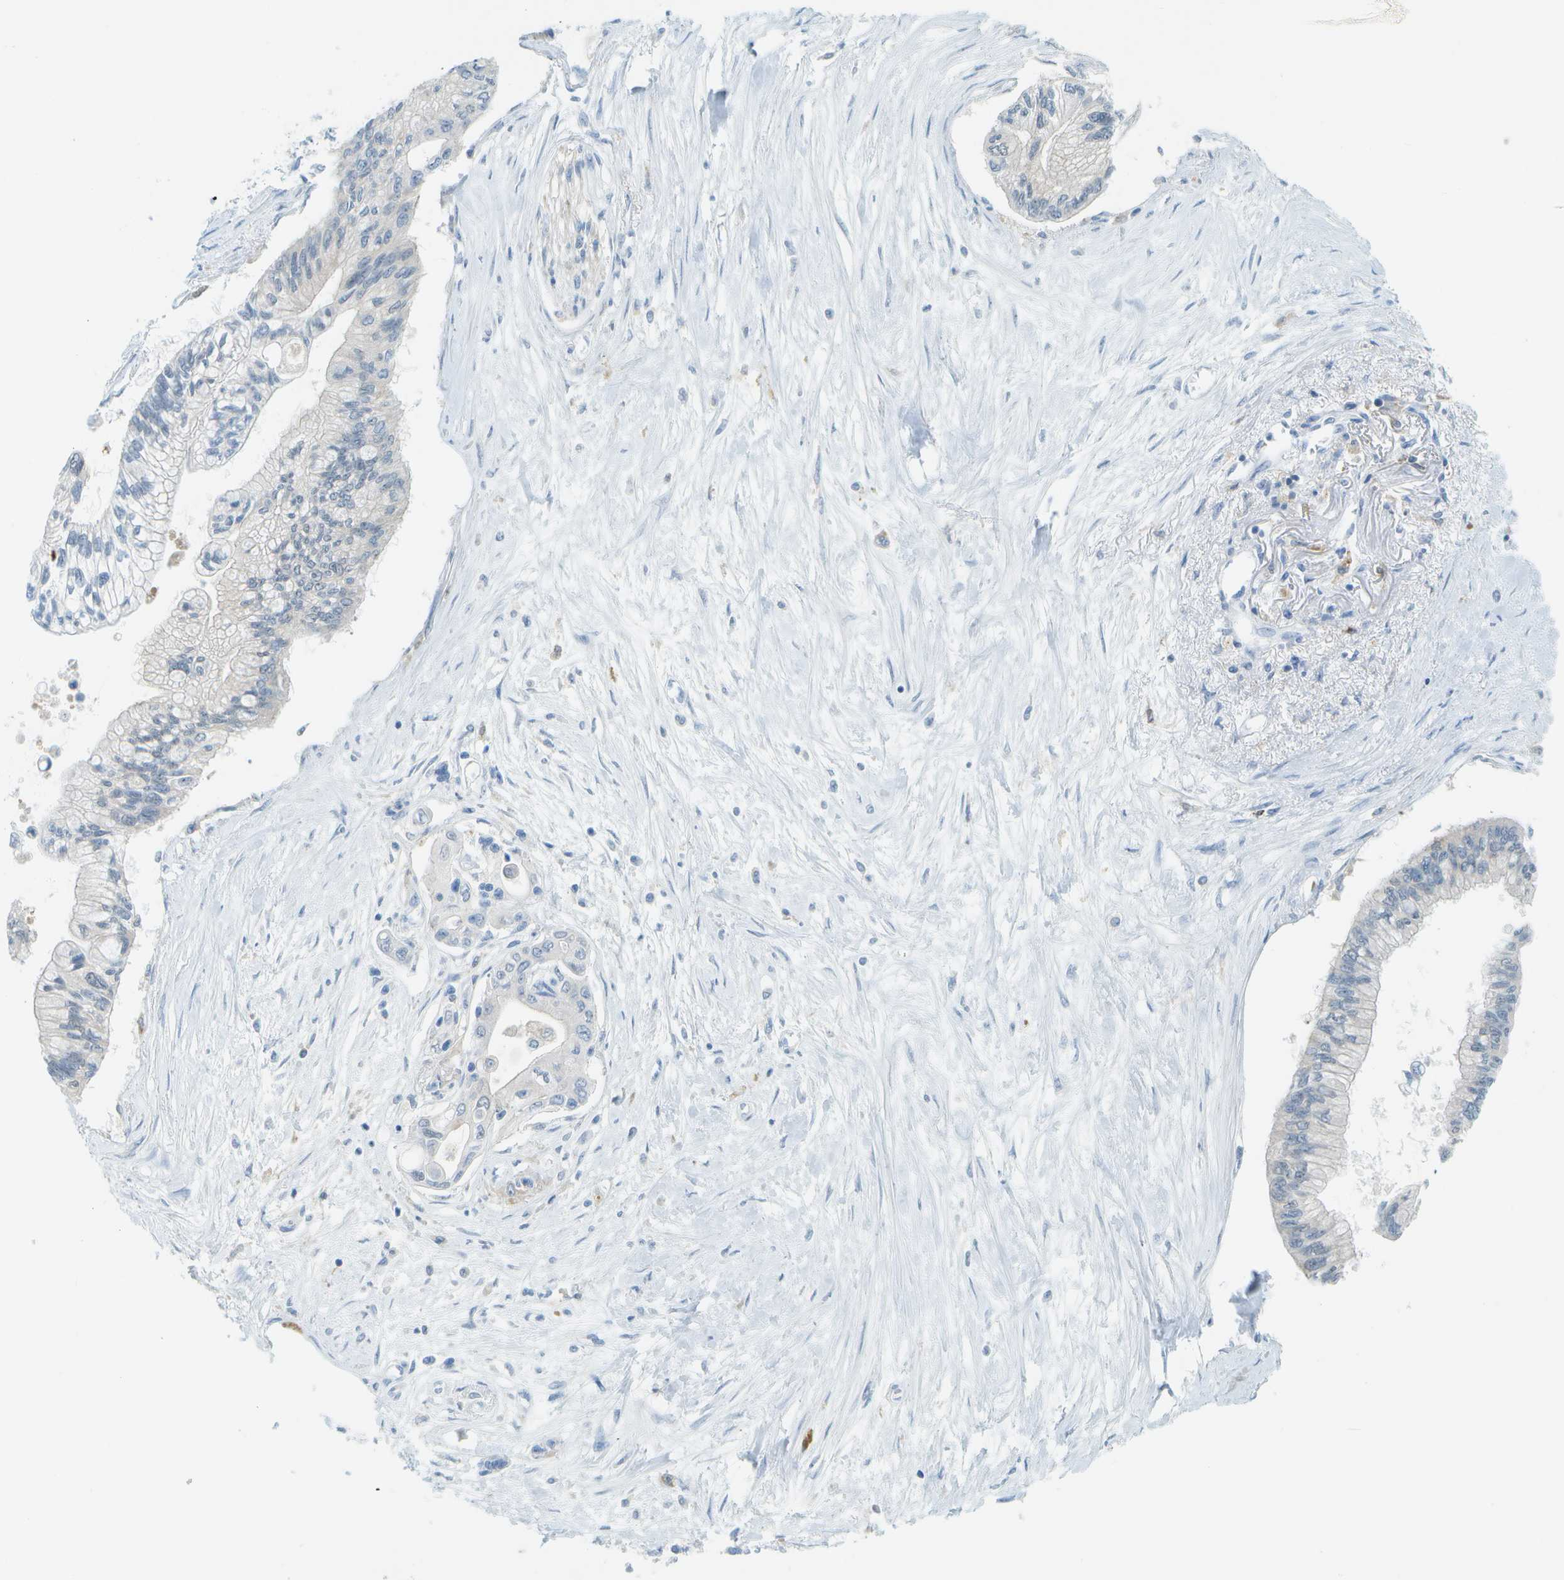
{"staining": {"intensity": "weak", "quantity": "<25%", "location": "cytoplasmic/membranous"}, "tissue": "pancreatic cancer", "cell_type": "Tumor cells", "image_type": "cancer", "snomed": [{"axis": "morphology", "description": "Adenocarcinoma, NOS"}, {"axis": "topography", "description": "Pancreas"}], "caption": "Immunohistochemistry histopathology image of neoplastic tissue: pancreatic cancer stained with DAB displays no significant protein staining in tumor cells.", "gene": "CDH23", "patient": {"sex": "female", "age": 77}}